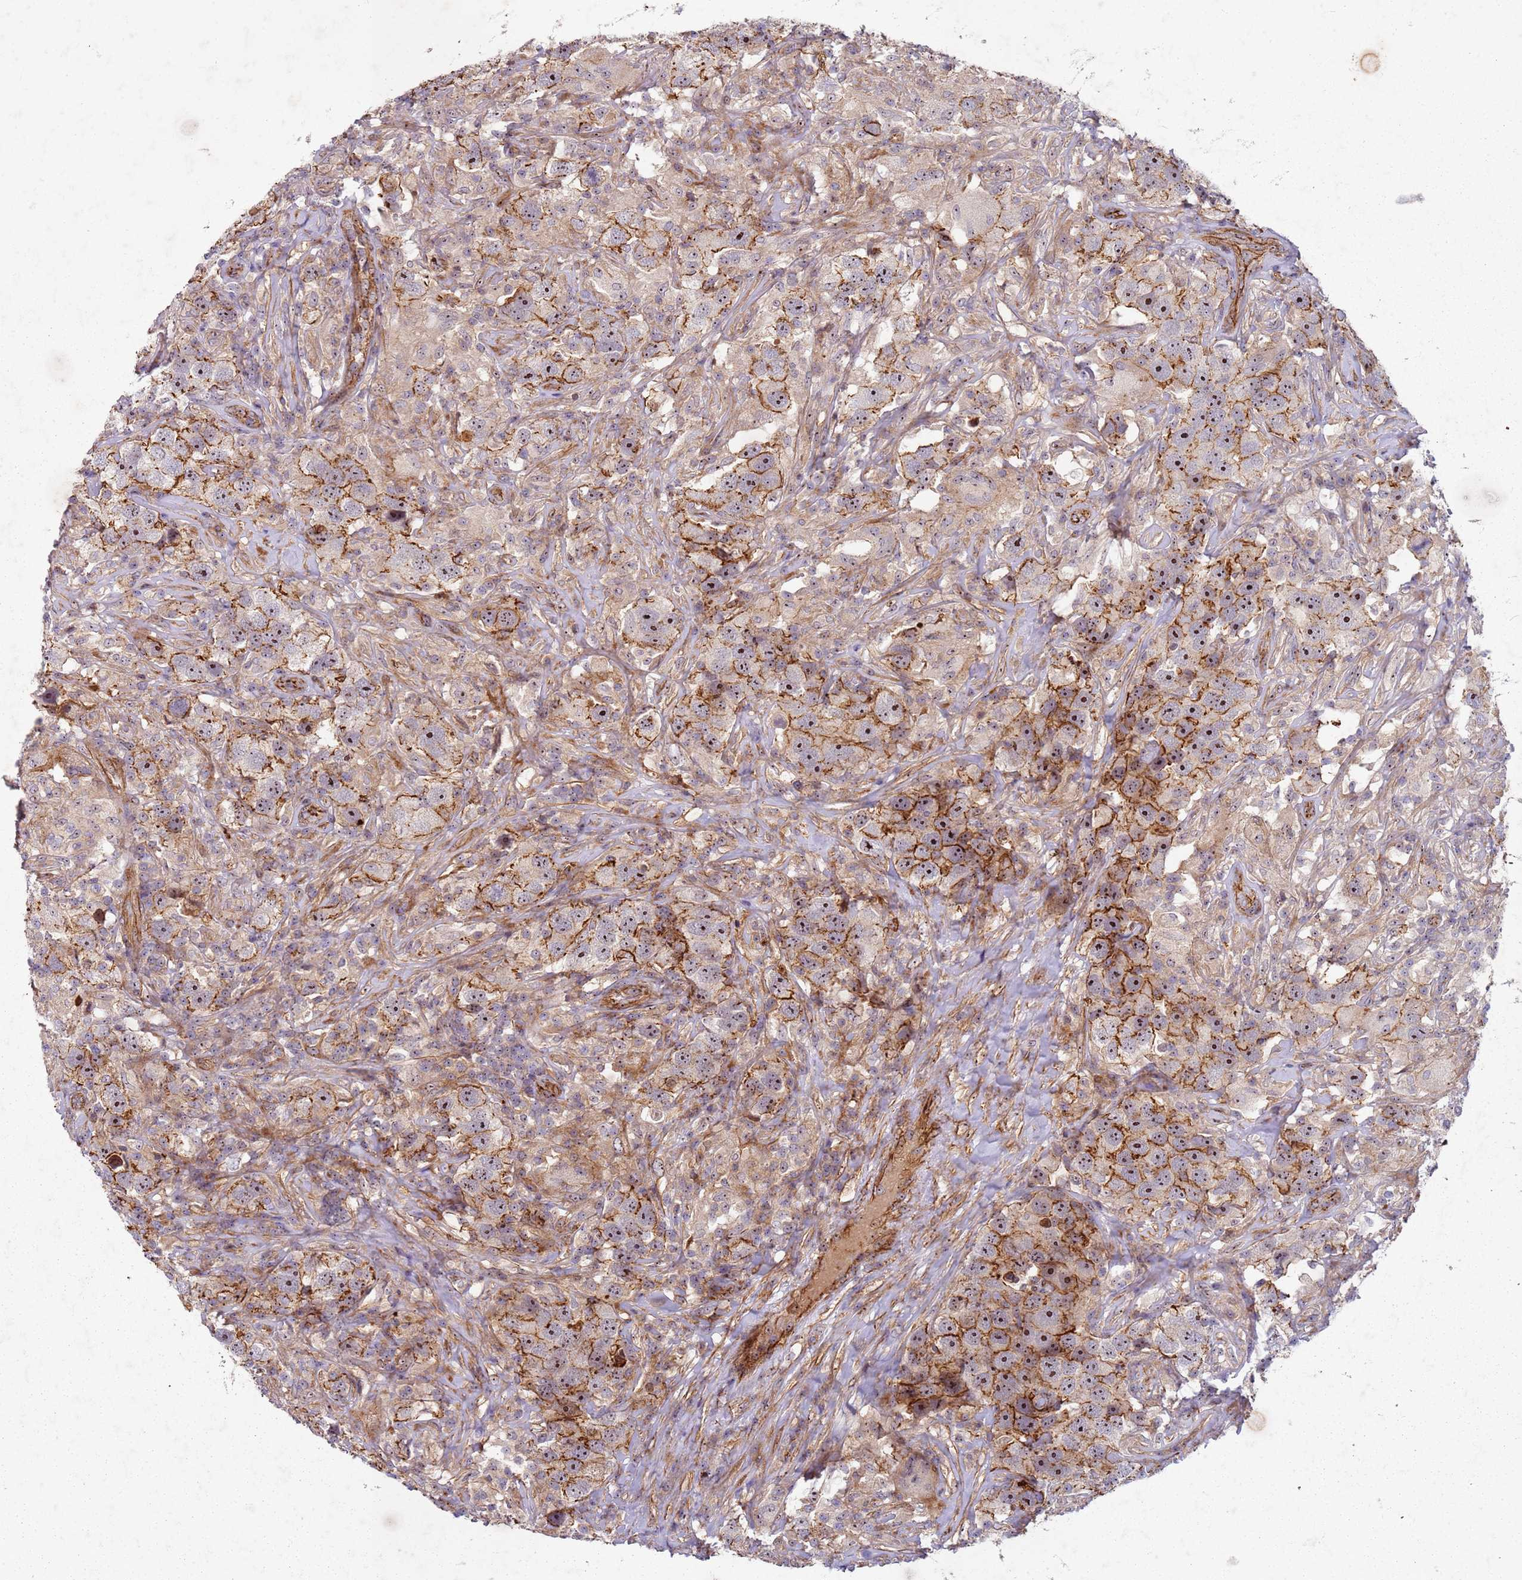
{"staining": {"intensity": "moderate", "quantity": "25%-75%", "location": "cytoplasmic/membranous,nuclear"}, "tissue": "testis cancer", "cell_type": "Tumor cells", "image_type": "cancer", "snomed": [{"axis": "morphology", "description": "Seminoma, NOS"}, {"axis": "topography", "description": "Testis"}], "caption": "Testis cancer stained with a protein marker shows moderate staining in tumor cells.", "gene": "C2CD4B", "patient": {"sex": "male", "age": 49}}